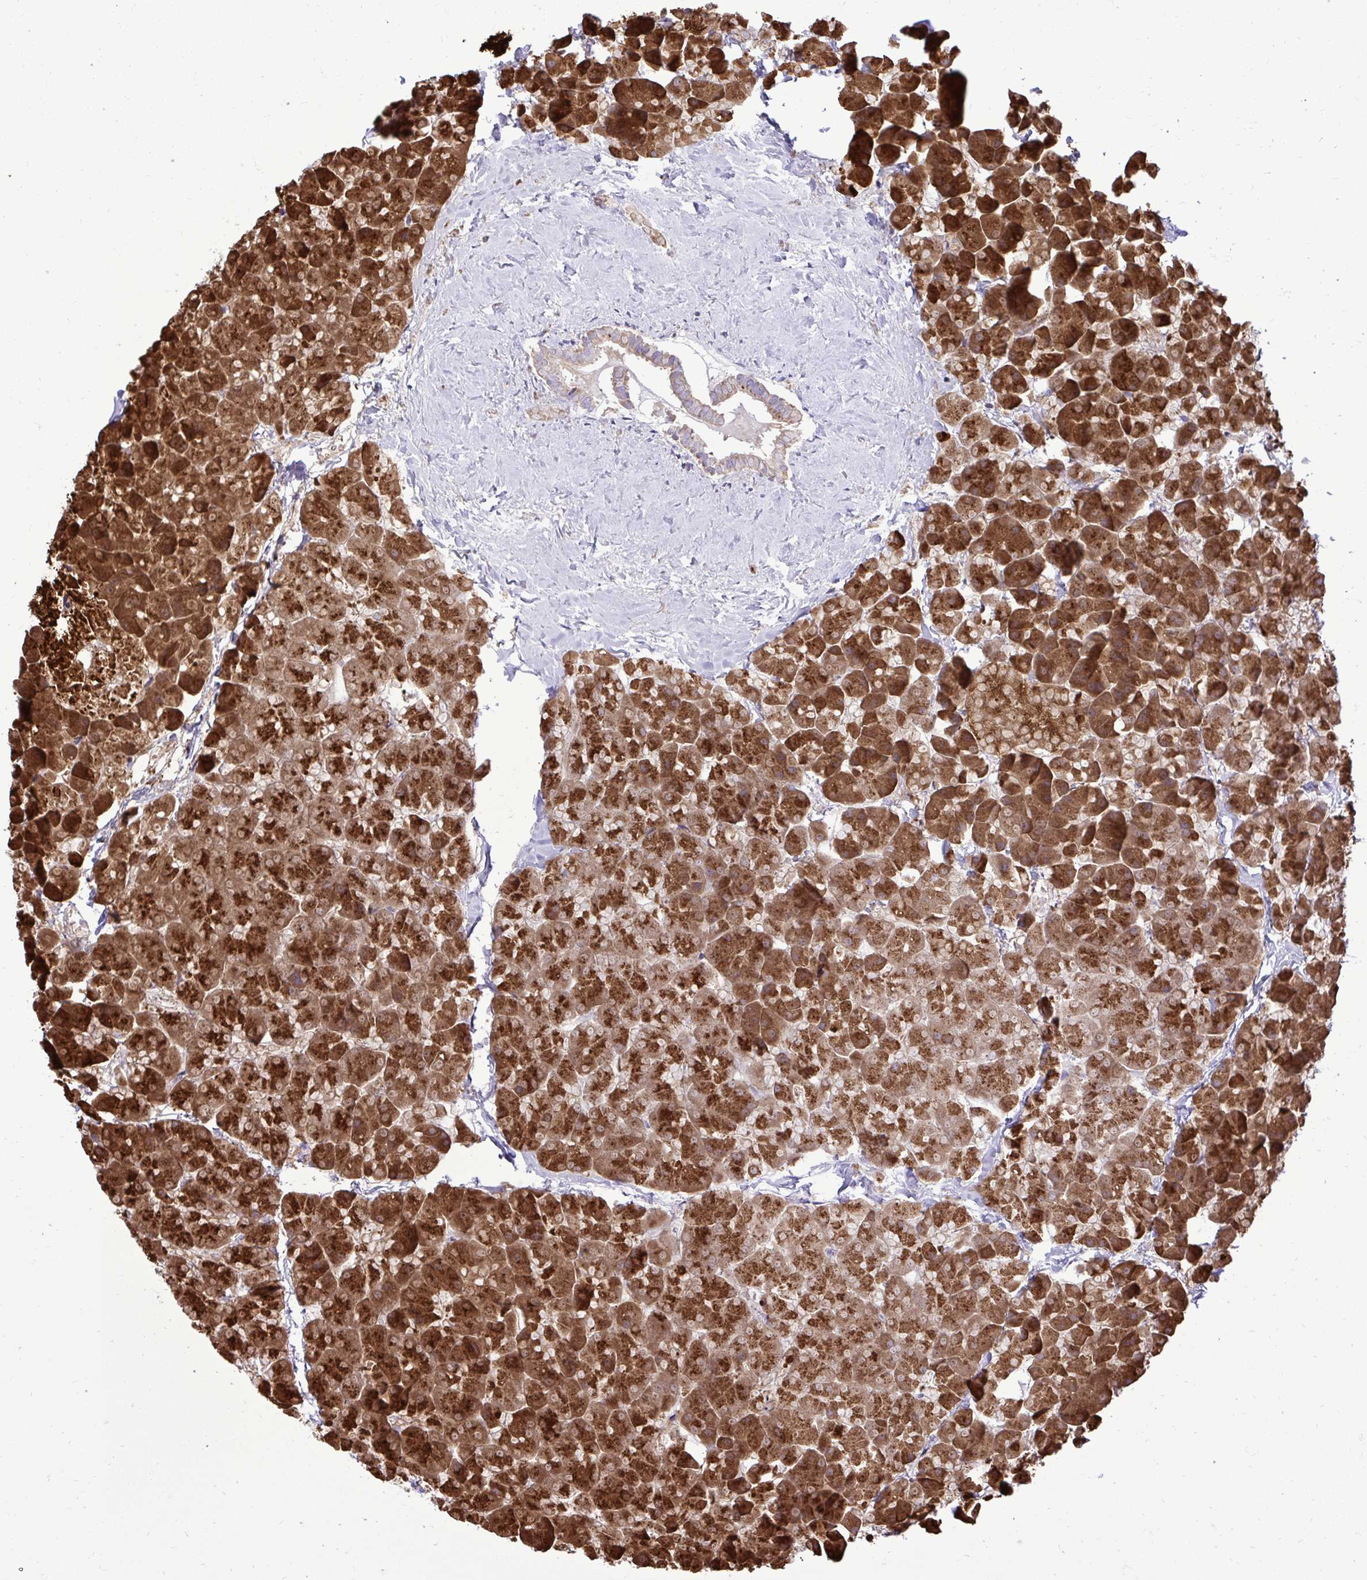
{"staining": {"intensity": "strong", "quantity": ">75%", "location": "cytoplasmic/membranous"}, "tissue": "pancreas", "cell_type": "Exocrine glandular cells", "image_type": "normal", "snomed": [{"axis": "morphology", "description": "Normal tissue, NOS"}, {"axis": "topography", "description": "Pancreas"}], "caption": "Pancreas stained with immunohistochemistry (IHC) reveals strong cytoplasmic/membranous staining in about >75% of exocrine glandular cells.", "gene": "PAIP2", "patient": {"sex": "male", "age": 35}}